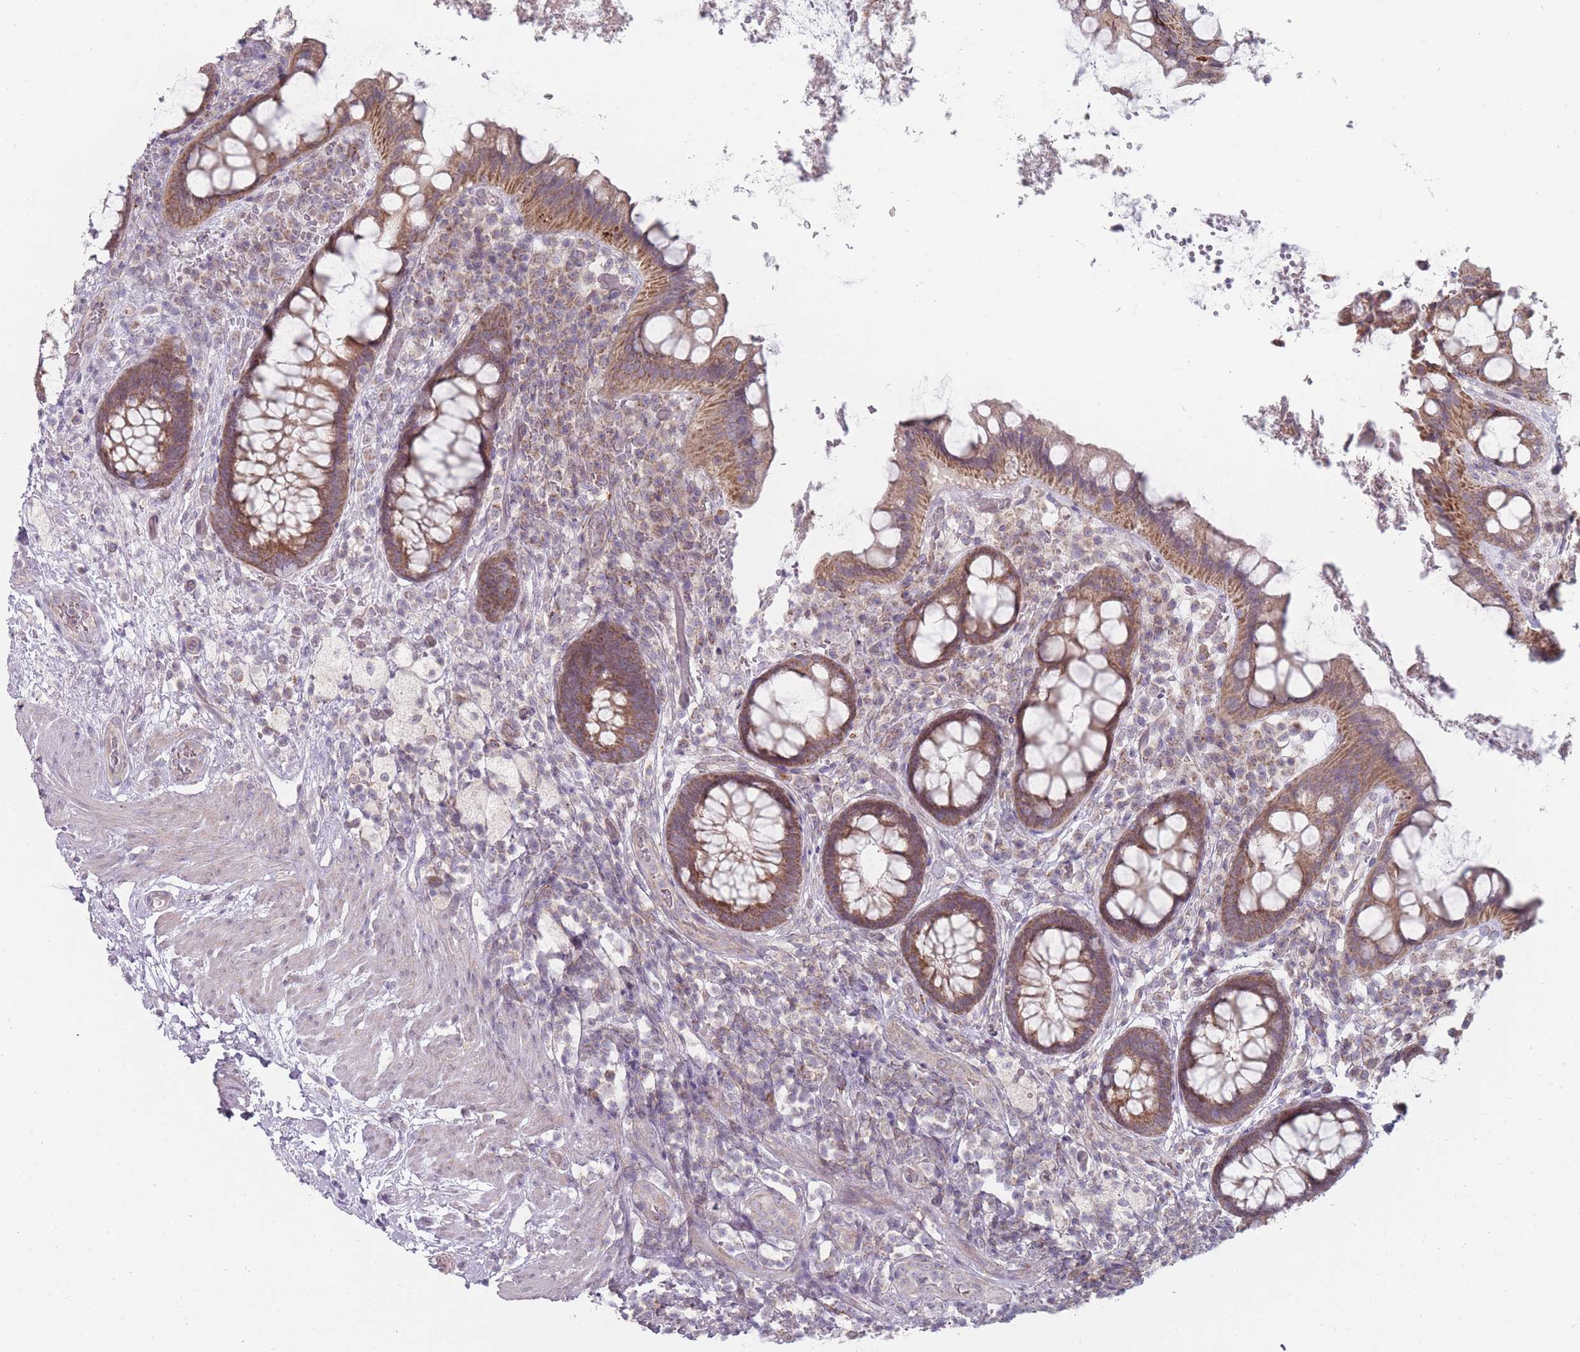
{"staining": {"intensity": "moderate", "quantity": ">75%", "location": "cytoplasmic/membranous"}, "tissue": "rectum", "cell_type": "Glandular cells", "image_type": "normal", "snomed": [{"axis": "morphology", "description": "Normal tissue, NOS"}, {"axis": "topography", "description": "Rectum"}, {"axis": "topography", "description": "Peripheral nerve tissue"}], "caption": "Protein expression analysis of normal rectum shows moderate cytoplasmic/membranous staining in approximately >75% of glandular cells.", "gene": "PCDH12", "patient": {"sex": "female", "age": 69}}